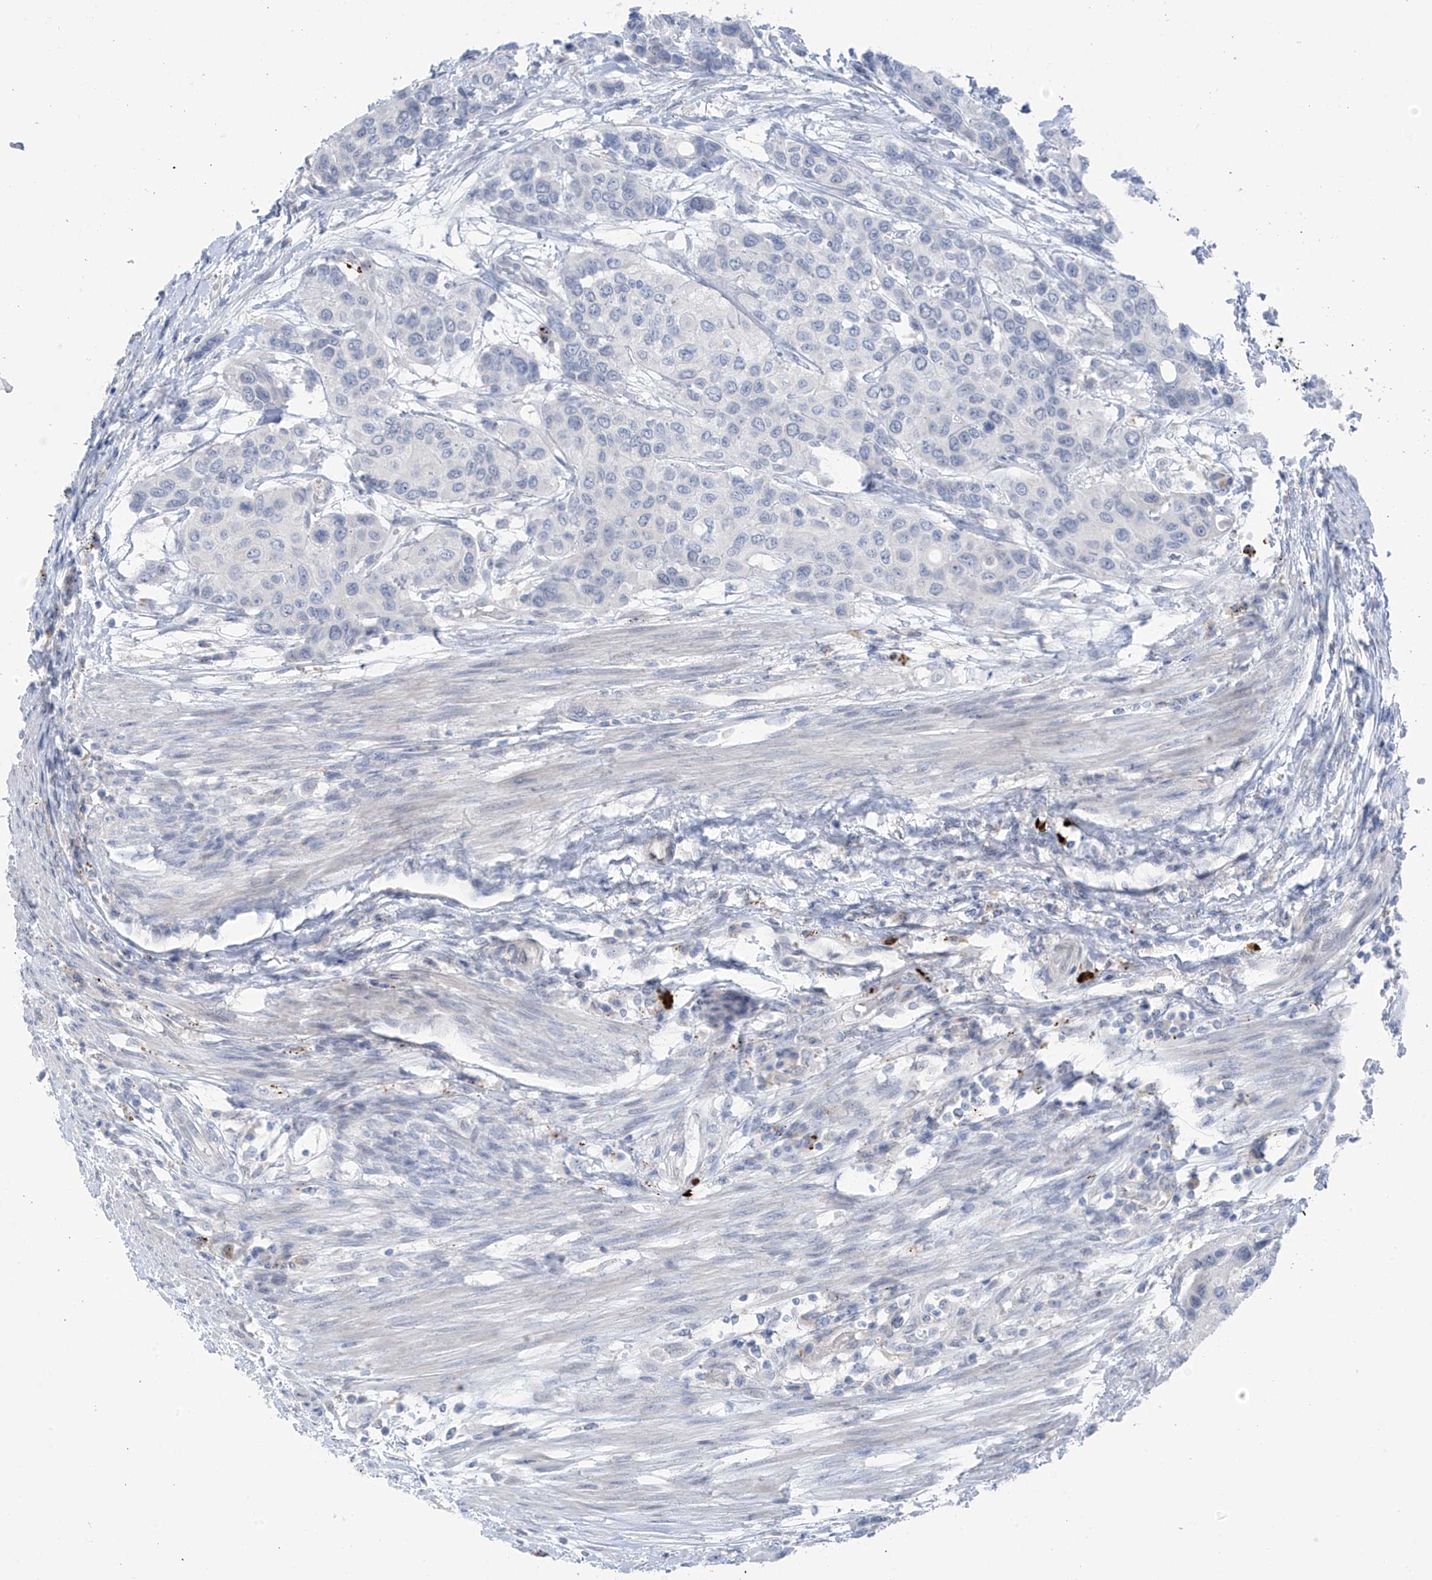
{"staining": {"intensity": "negative", "quantity": "none", "location": "none"}, "tissue": "urothelial cancer", "cell_type": "Tumor cells", "image_type": "cancer", "snomed": [{"axis": "morphology", "description": "Normal tissue, NOS"}, {"axis": "morphology", "description": "Urothelial carcinoma, High grade"}, {"axis": "topography", "description": "Vascular tissue"}, {"axis": "topography", "description": "Urinary bladder"}], "caption": "High magnification brightfield microscopy of urothelial carcinoma (high-grade) stained with DAB (3,3'-diaminobenzidine) (brown) and counterstained with hematoxylin (blue): tumor cells show no significant staining.", "gene": "ZNF793", "patient": {"sex": "female", "age": 56}}